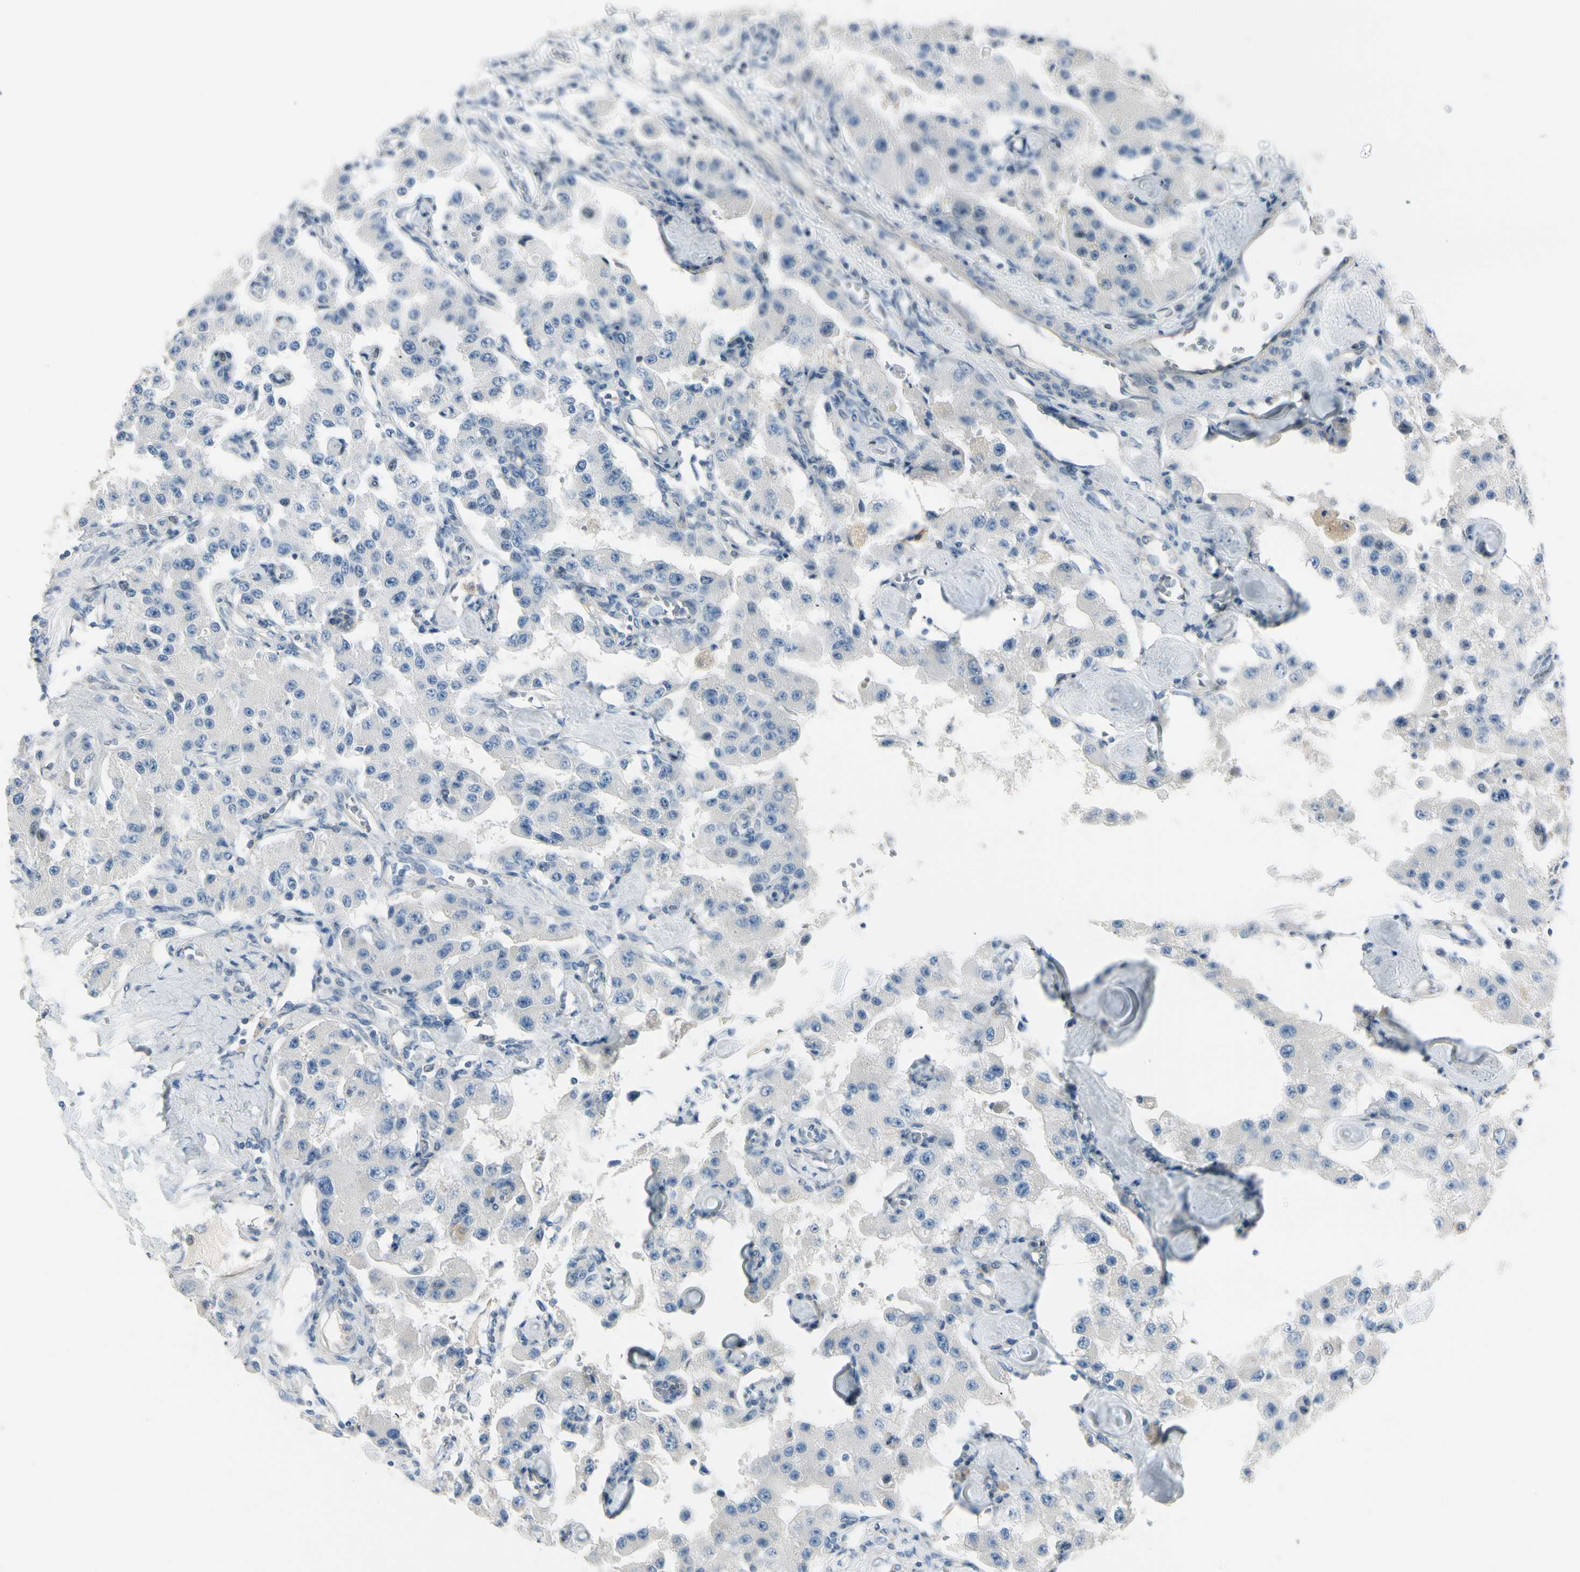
{"staining": {"intensity": "negative", "quantity": "none", "location": "none"}, "tissue": "carcinoid", "cell_type": "Tumor cells", "image_type": "cancer", "snomed": [{"axis": "morphology", "description": "Carcinoid, malignant, NOS"}, {"axis": "topography", "description": "Pancreas"}], "caption": "This photomicrograph is of carcinoid stained with immunohistochemistry to label a protein in brown with the nuclei are counter-stained blue. There is no positivity in tumor cells.", "gene": "CYP2E1", "patient": {"sex": "male", "age": 41}}